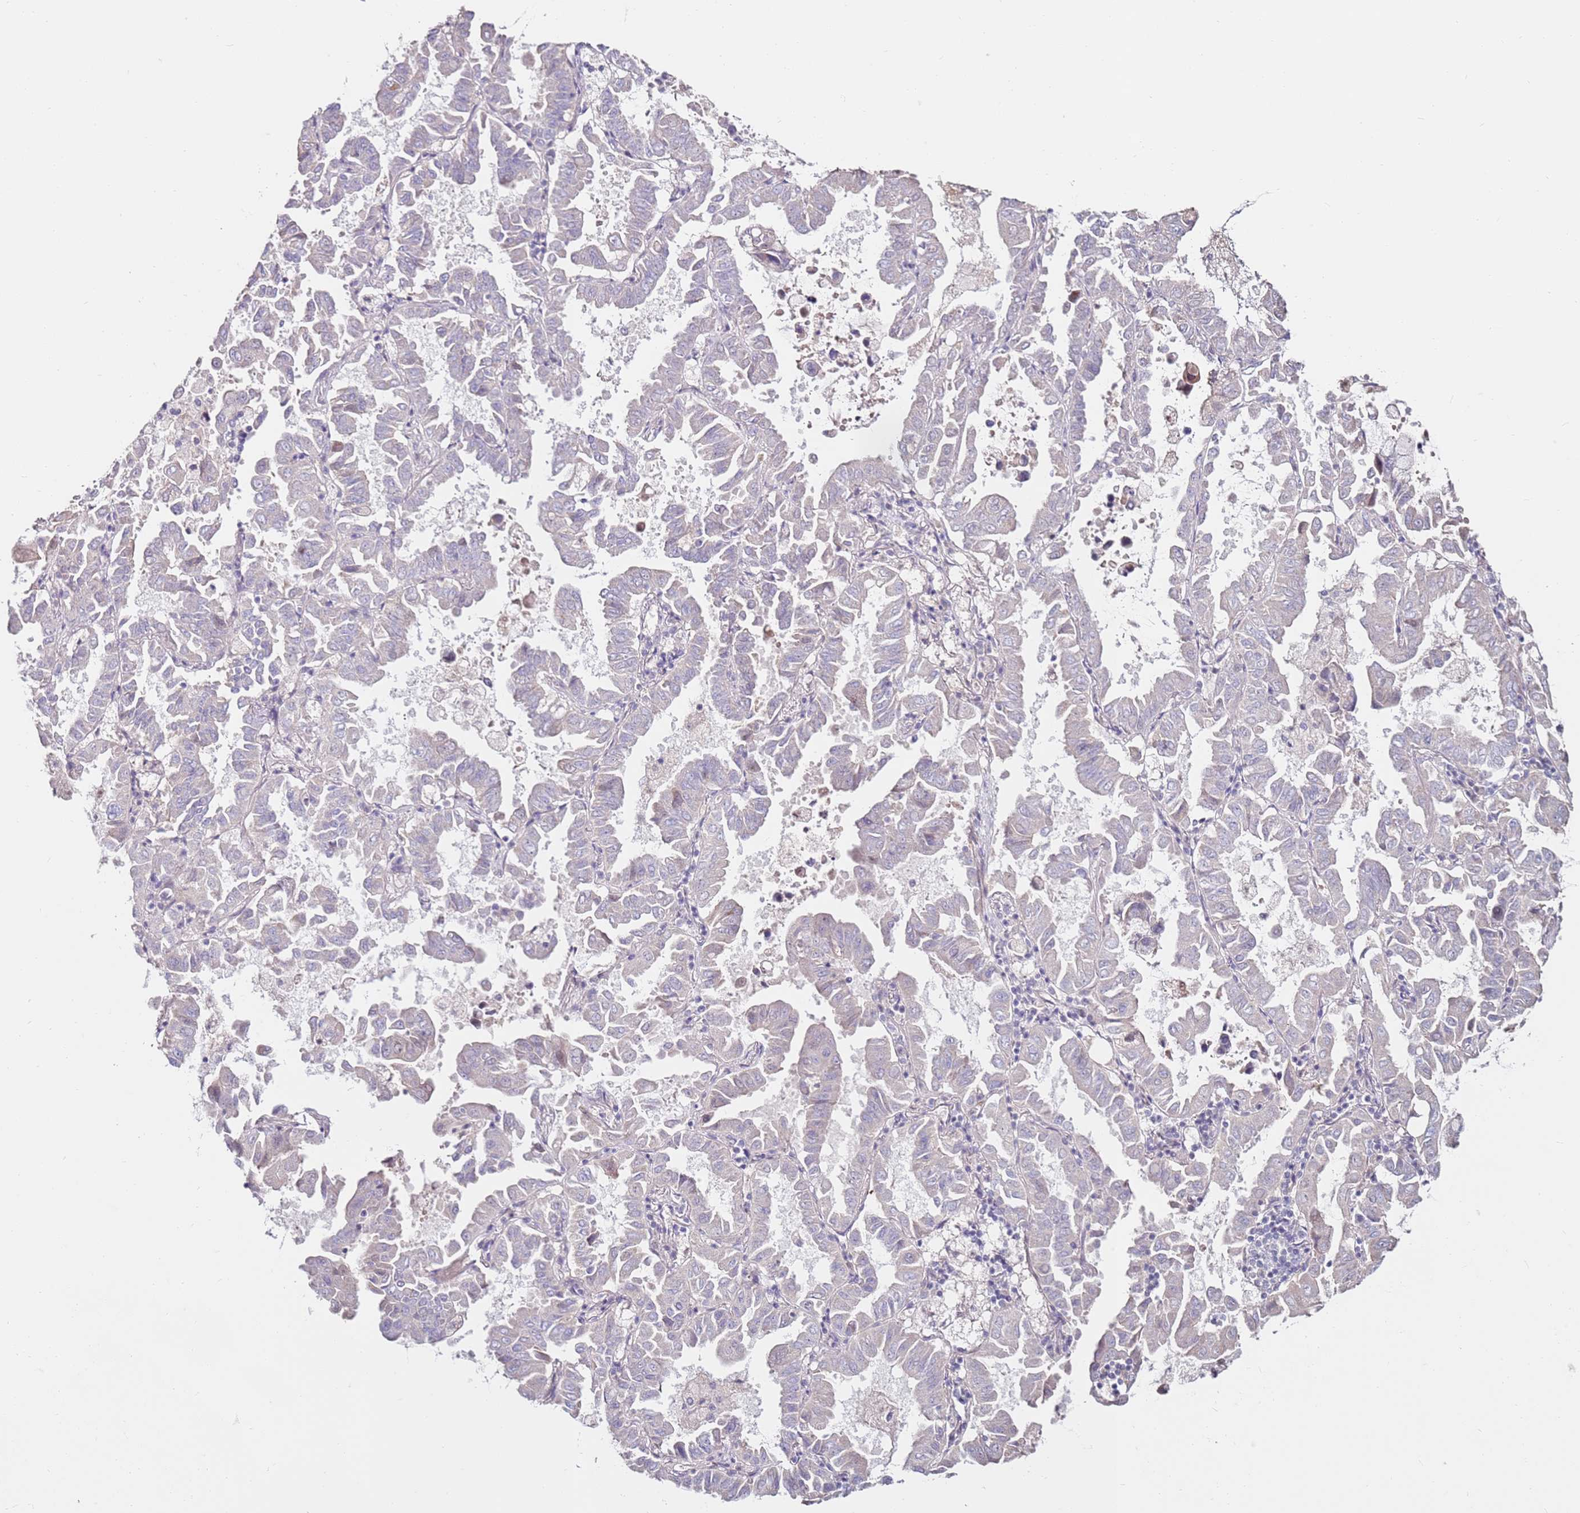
{"staining": {"intensity": "negative", "quantity": "none", "location": "none"}, "tissue": "lung cancer", "cell_type": "Tumor cells", "image_type": "cancer", "snomed": [{"axis": "morphology", "description": "Adenocarcinoma, NOS"}, {"axis": "topography", "description": "Lung"}], "caption": "Lung adenocarcinoma was stained to show a protein in brown. There is no significant expression in tumor cells.", "gene": "RARS2", "patient": {"sex": "male", "age": 64}}